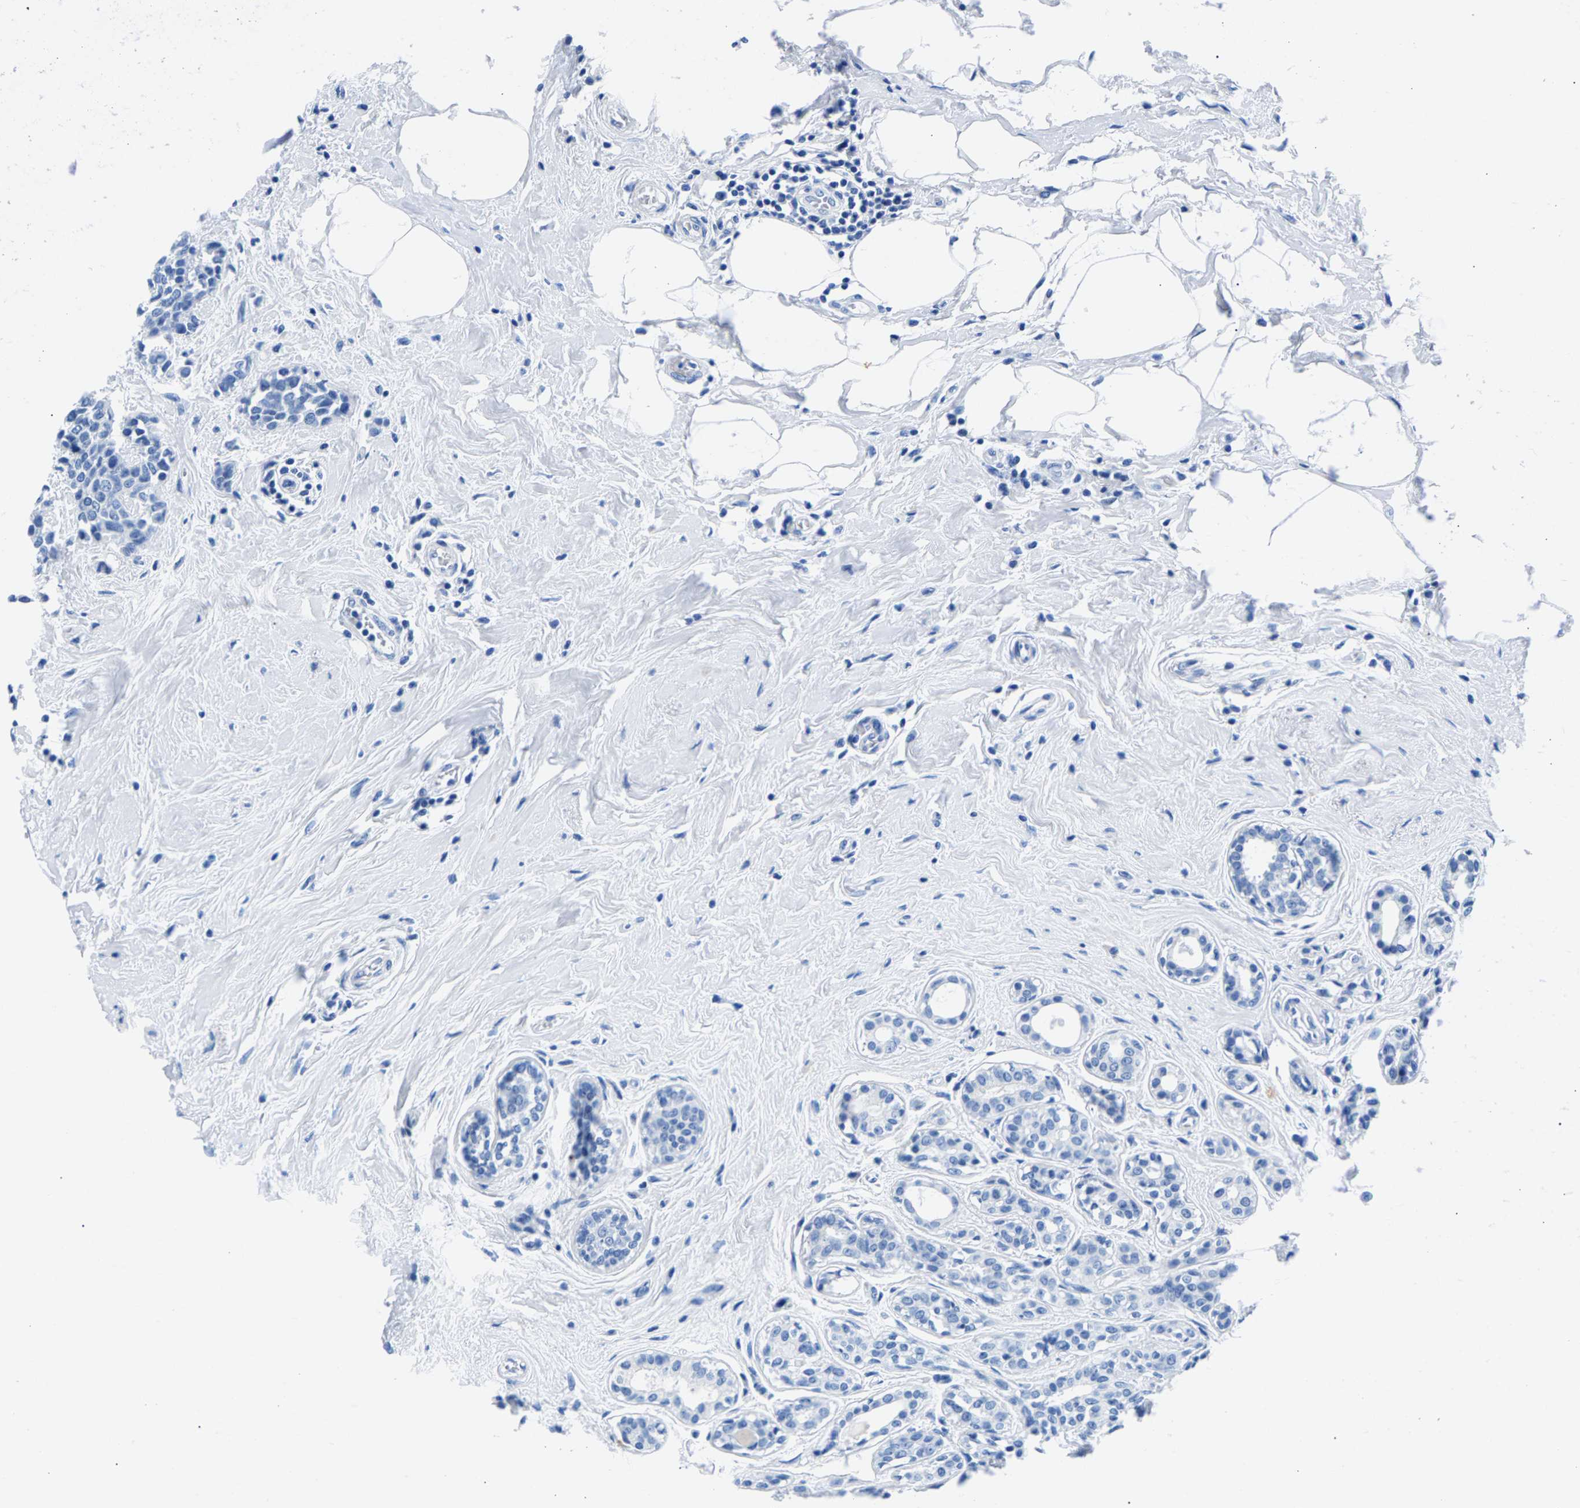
{"staining": {"intensity": "negative", "quantity": "none", "location": "none"}, "tissue": "breast cancer", "cell_type": "Tumor cells", "image_type": "cancer", "snomed": [{"axis": "morphology", "description": "Duct carcinoma"}, {"axis": "topography", "description": "Breast"}], "caption": "Tumor cells show no significant protein expression in breast cancer. Nuclei are stained in blue.", "gene": "CPS1", "patient": {"sex": "female", "age": 55}}